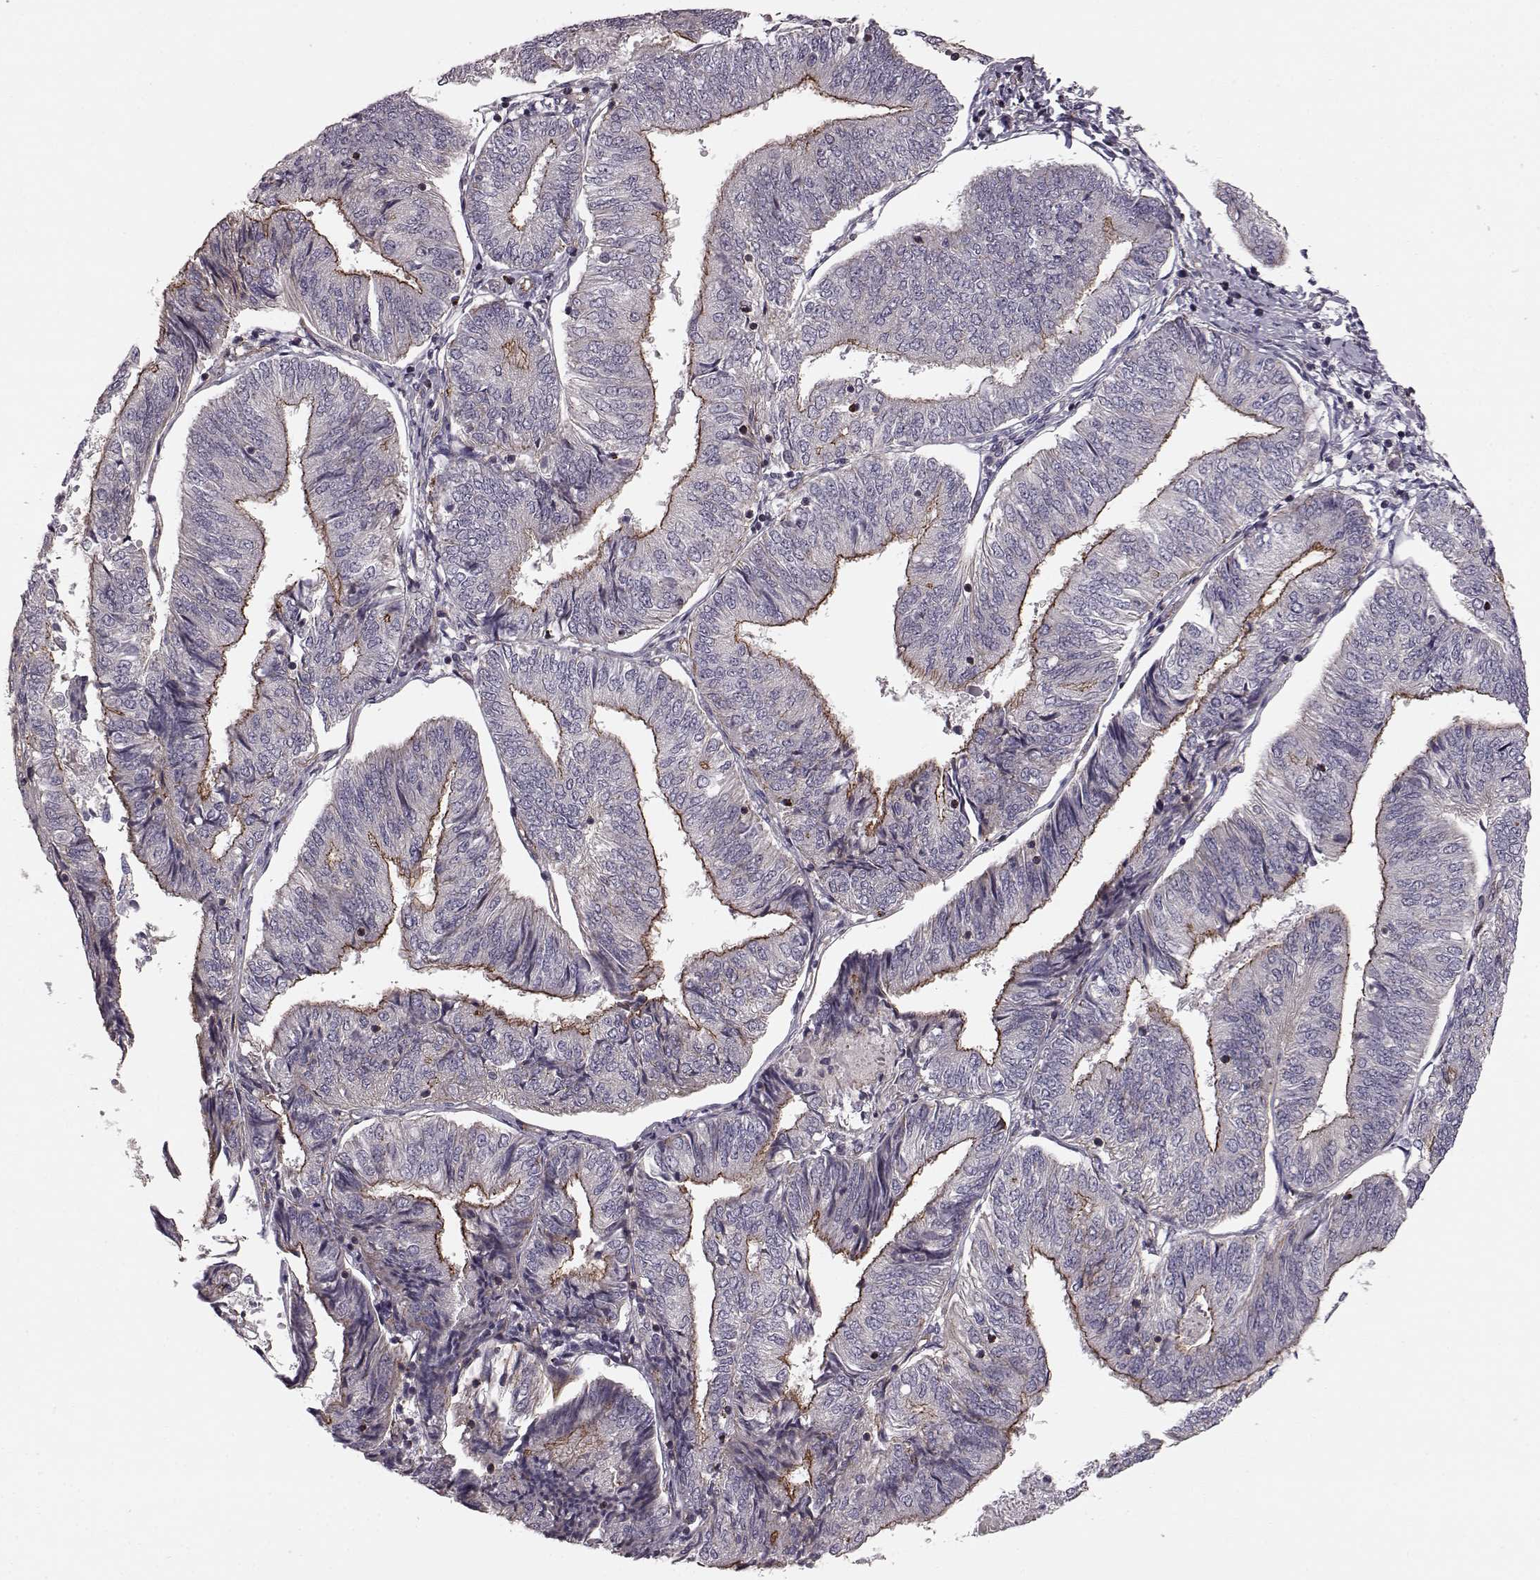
{"staining": {"intensity": "moderate", "quantity": "25%-75%", "location": "cytoplasmic/membranous"}, "tissue": "endometrial cancer", "cell_type": "Tumor cells", "image_type": "cancer", "snomed": [{"axis": "morphology", "description": "Adenocarcinoma, NOS"}, {"axis": "topography", "description": "Endometrium"}], "caption": "Approximately 25%-75% of tumor cells in adenocarcinoma (endometrial) display moderate cytoplasmic/membranous protein expression as visualized by brown immunohistochemical staining.", "gene": "SLC22A18", "patient": {"sex": "female", "age": 58}}